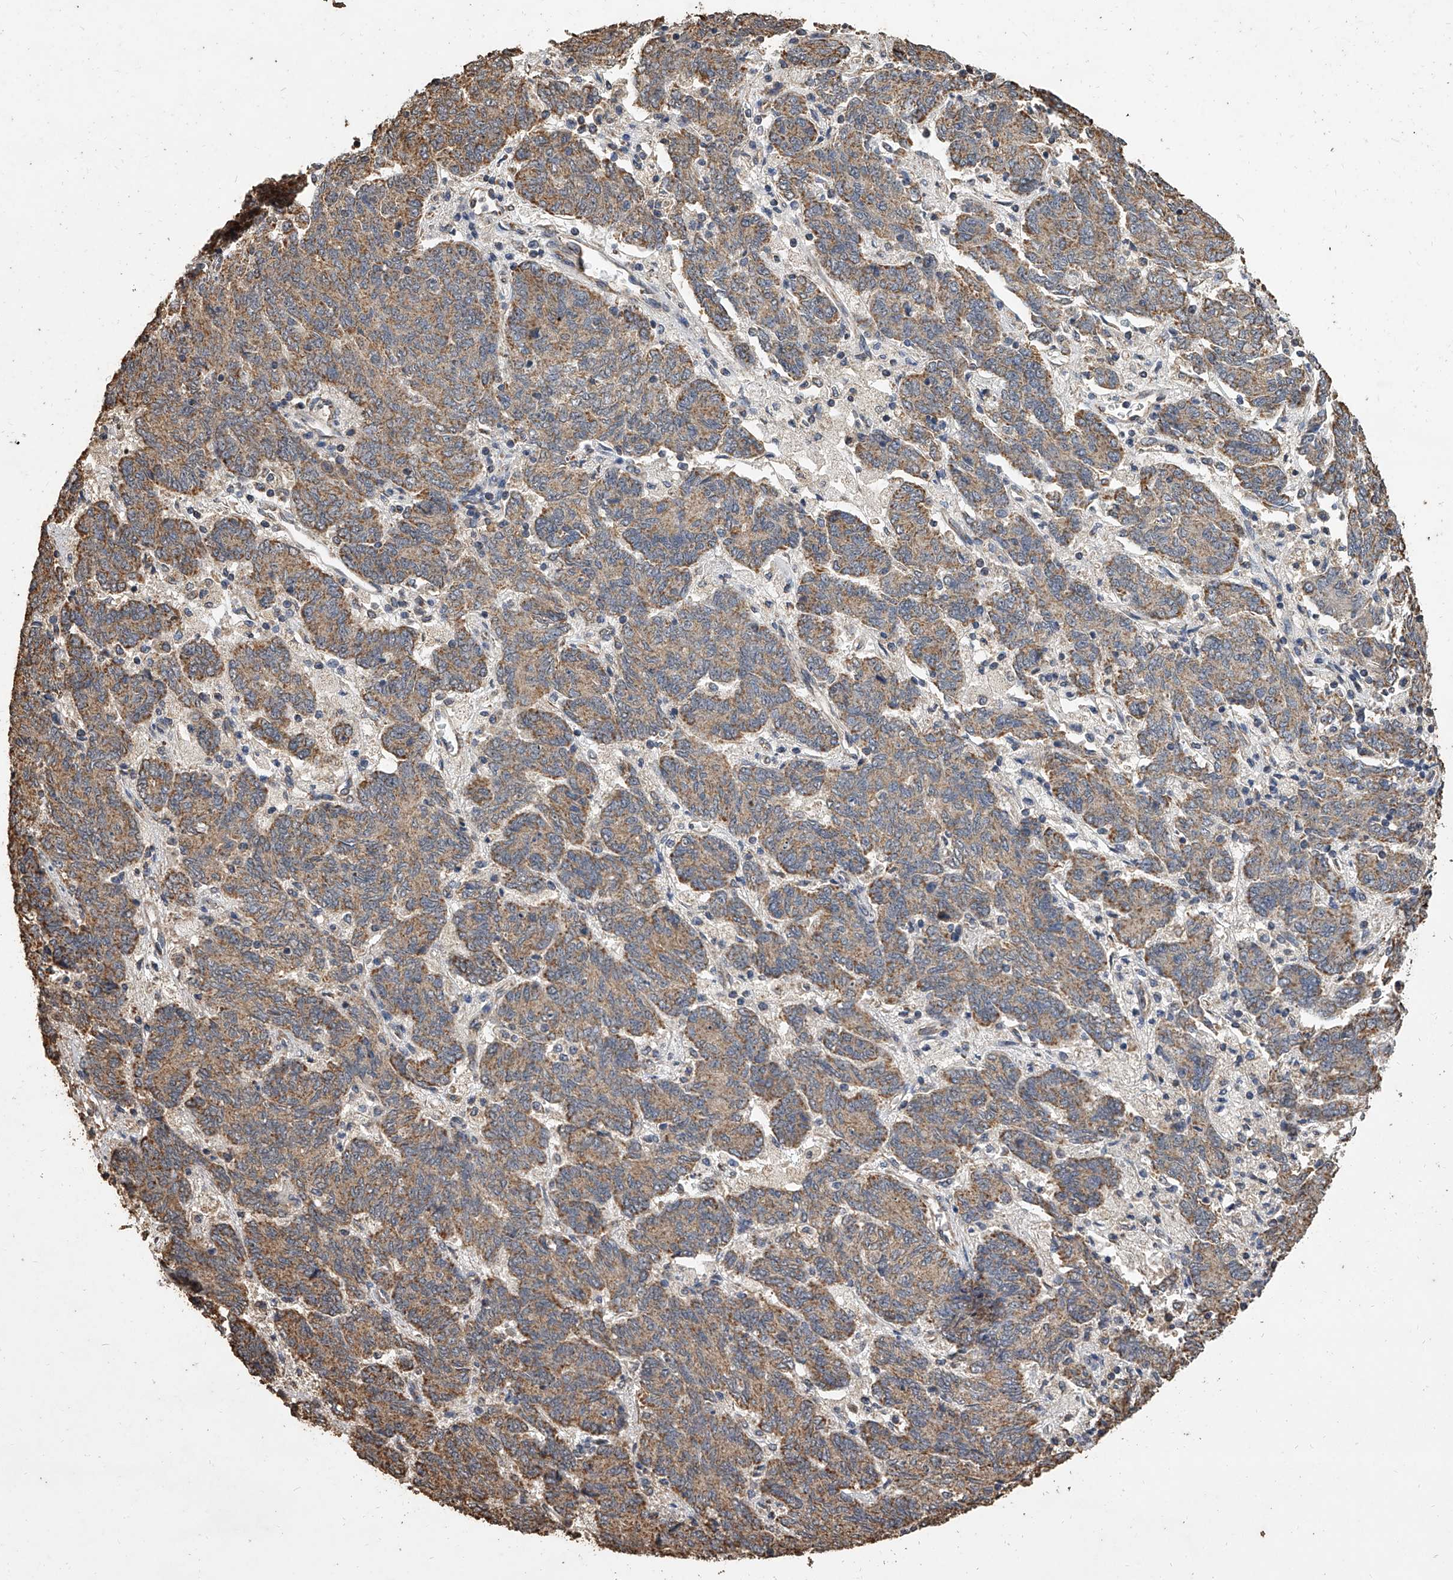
{"staining": {"intensity": "moderate", "quantity": ">75%", "location": "cytoplasmic/membranous"}, "tissue": "endometrial cancer", "cell_type": "Tumor cells", "image_type": "cancer", "snomed": [{"axis": "morphology", "description": "Adenocarcinoma, NOS"}, {"axis": "topography", "description": "Endometrium"}], "caption": "Approximately >75% of tumor cells in endometrial cancer (adenocarcinoma) demonstrate moderate cytoplasmic/membranous protein staining as visualized by brown immunohistochemical staining.", "gene": "MRPL28", "patient": {"sex": "female", "age": 80}}